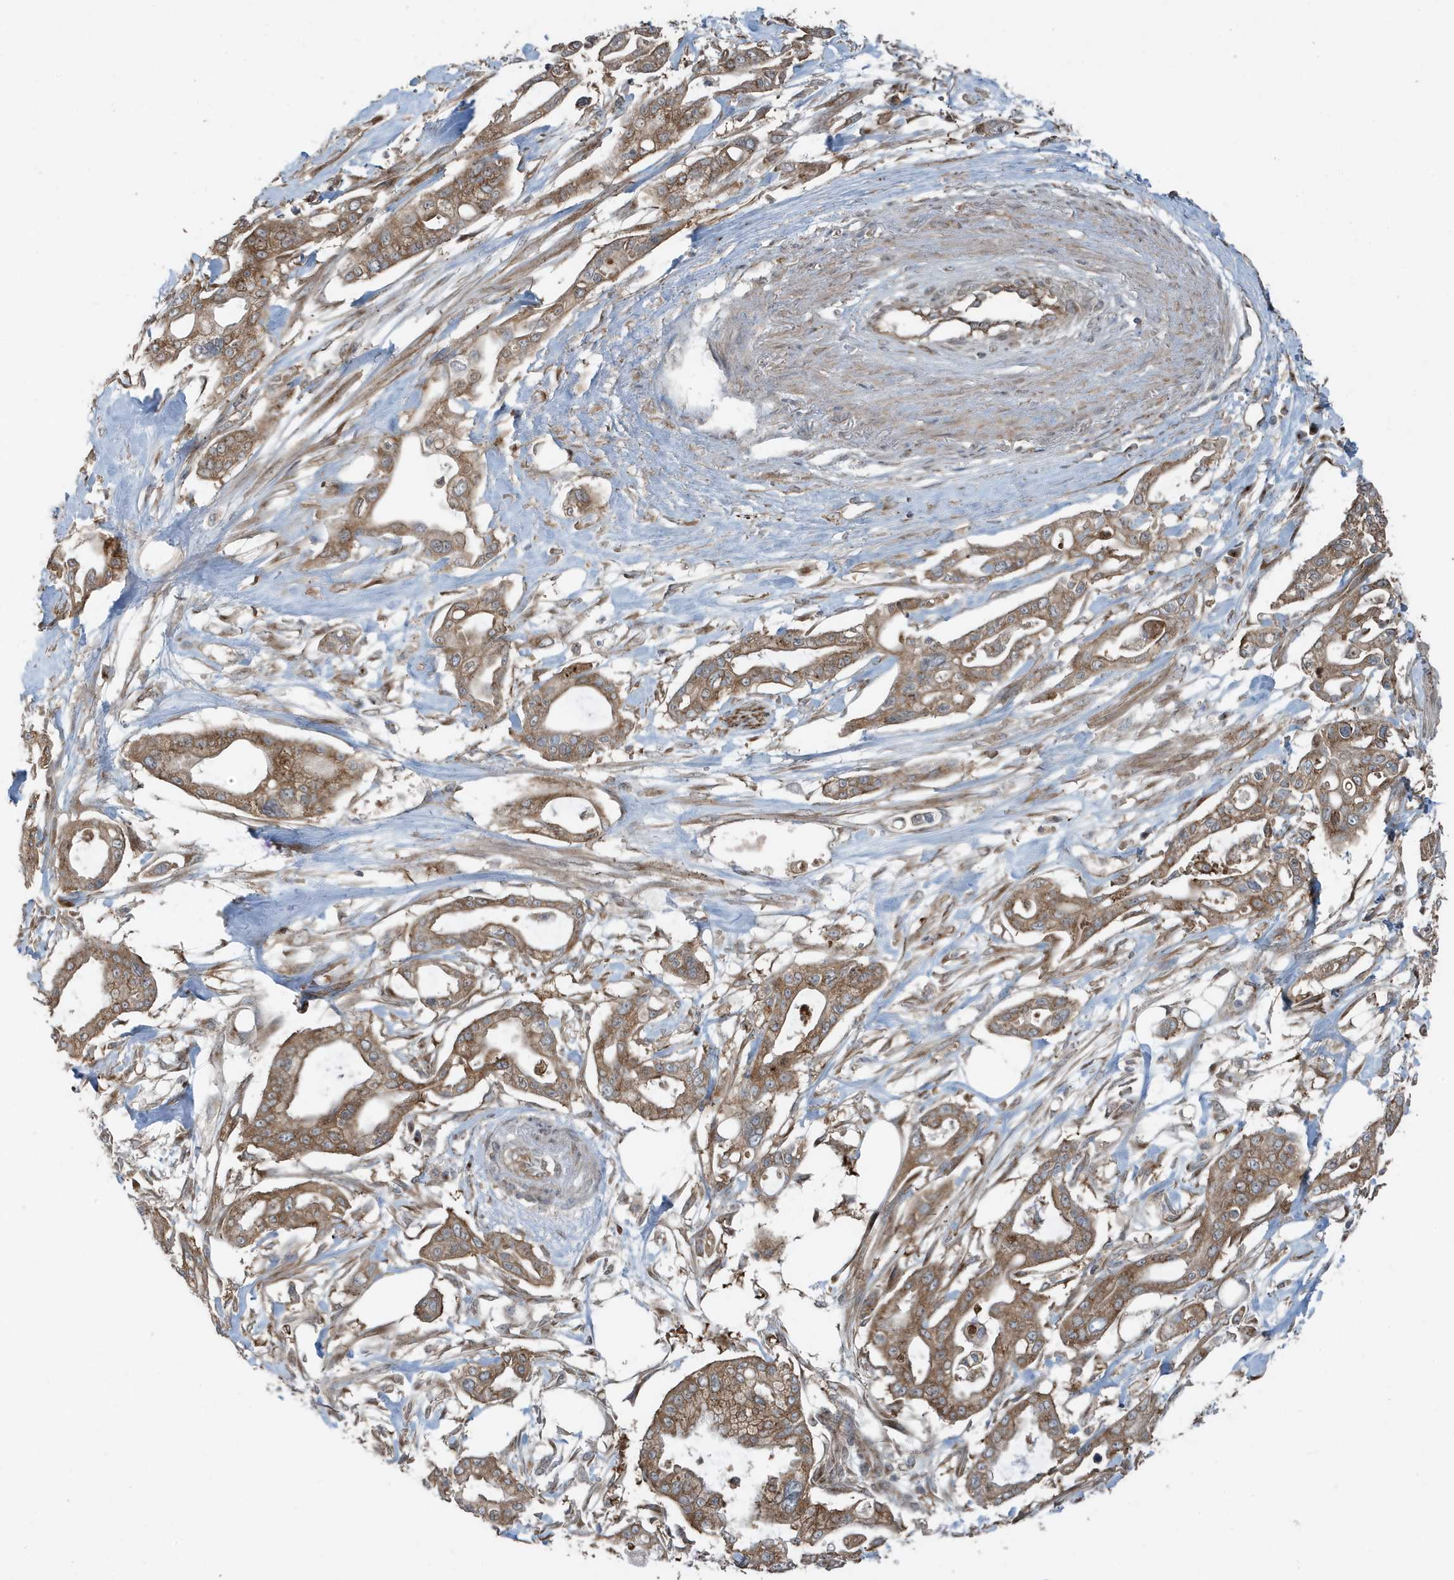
{"staining": {"intensity": "moderate", "quantity": ">75%", "location": "cytoplasmic/membranous"}, "tissue": "pancreatic cancer", "cell_type": "Tumor cells", "image_type": "cancer", "snomed": [{"axis": "morphology", "description": "Adenocarcinoma, NOS"}, {"axis": "topography", "description": "Pancreas"}], "caption": "Immunohistochemistry (IHC) micrograph of pancreatic cancer stained for a protein (brown), which exhibits medium levels of moderate cytoplasmic/membranous staining in about >75% of tumor cells.", "gene": "GOLGA4", "patient": {"sex": "male", "age": 68}}